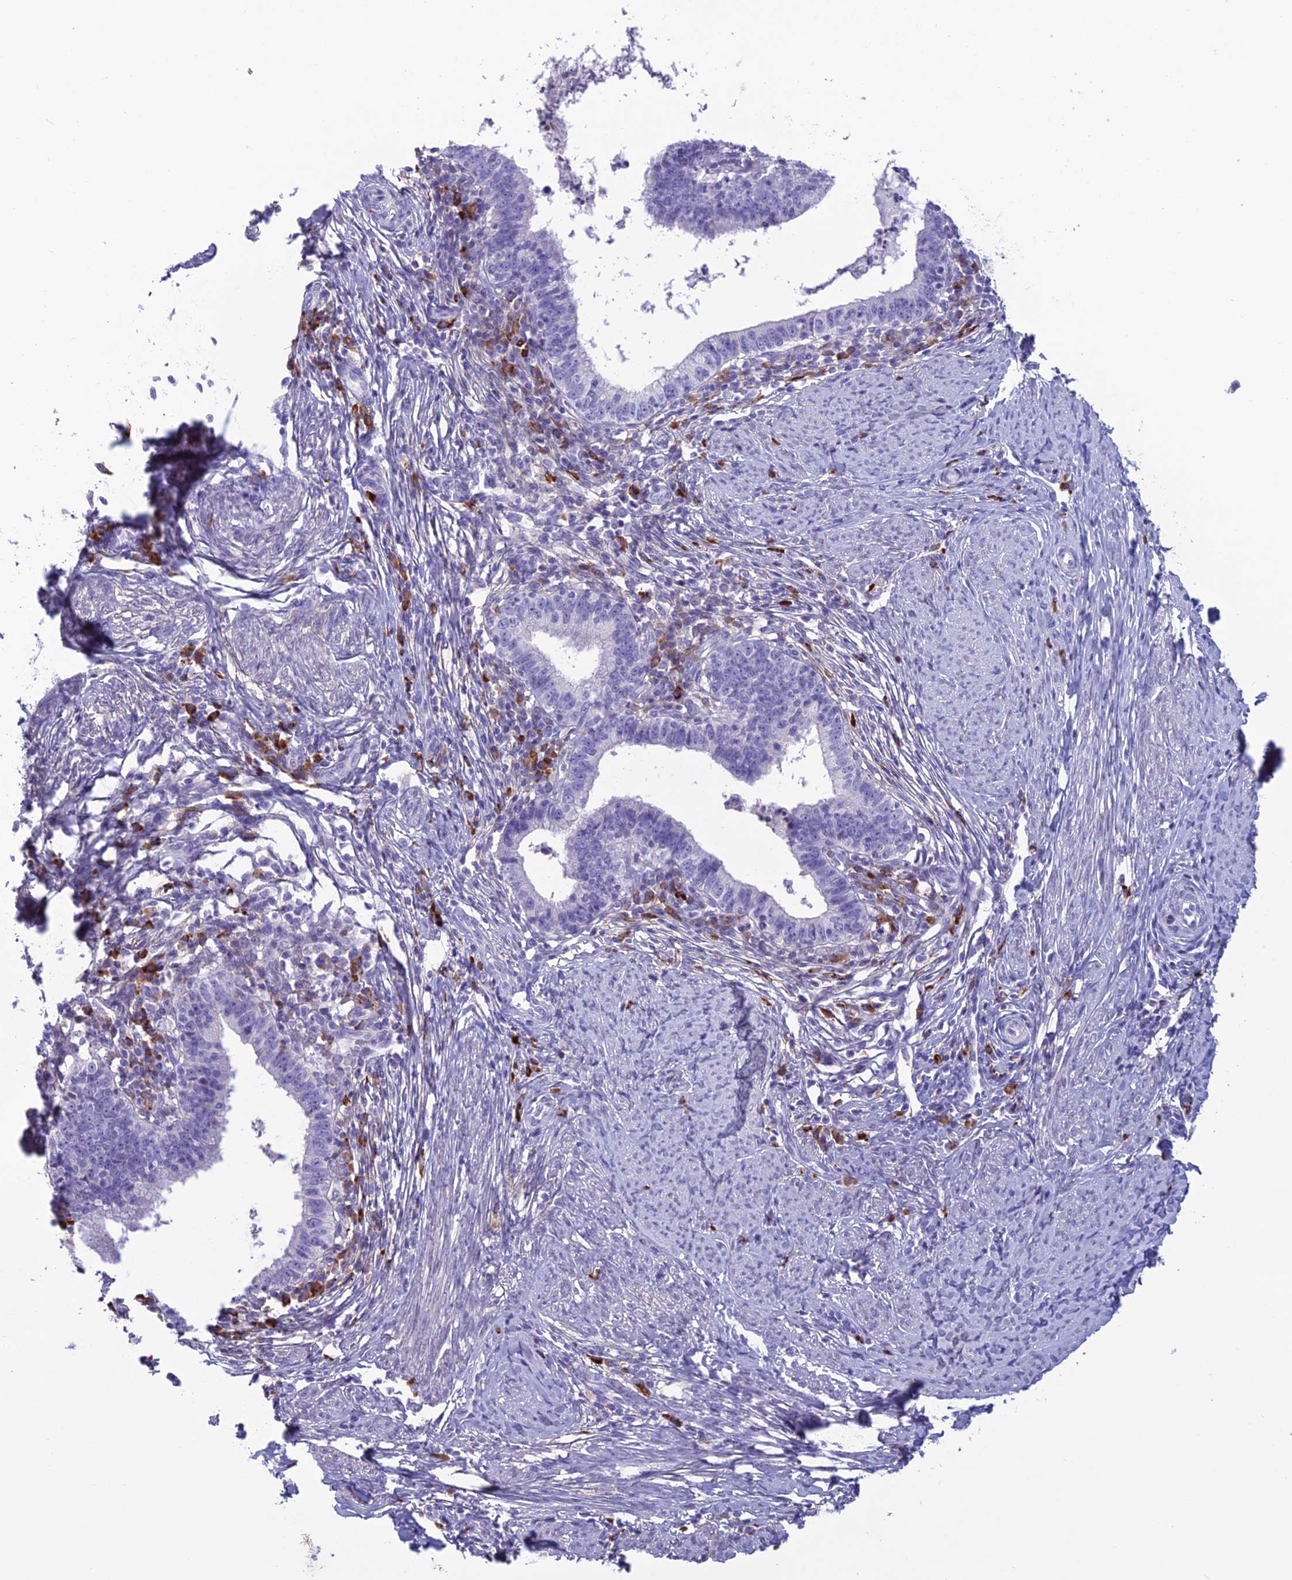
{"staining": {"intensity": "negative", "quantity": "none", "location": "none"}, "tissue": "cervical cancer", "cell_type": "Tumor cells", "image_type": "cancer", "snomed": [{"axis": "morphology", "description": "Adenocarcinoma, NOS"}, {"axis": "topography", "description": "Cervix"}], "caption": "IHC image of human cervical cancer stained for a protein (brown), which reveals no staining in tumor cells.", "gene": "CRB2", "patient": {"sex": "female", "age": 36}}